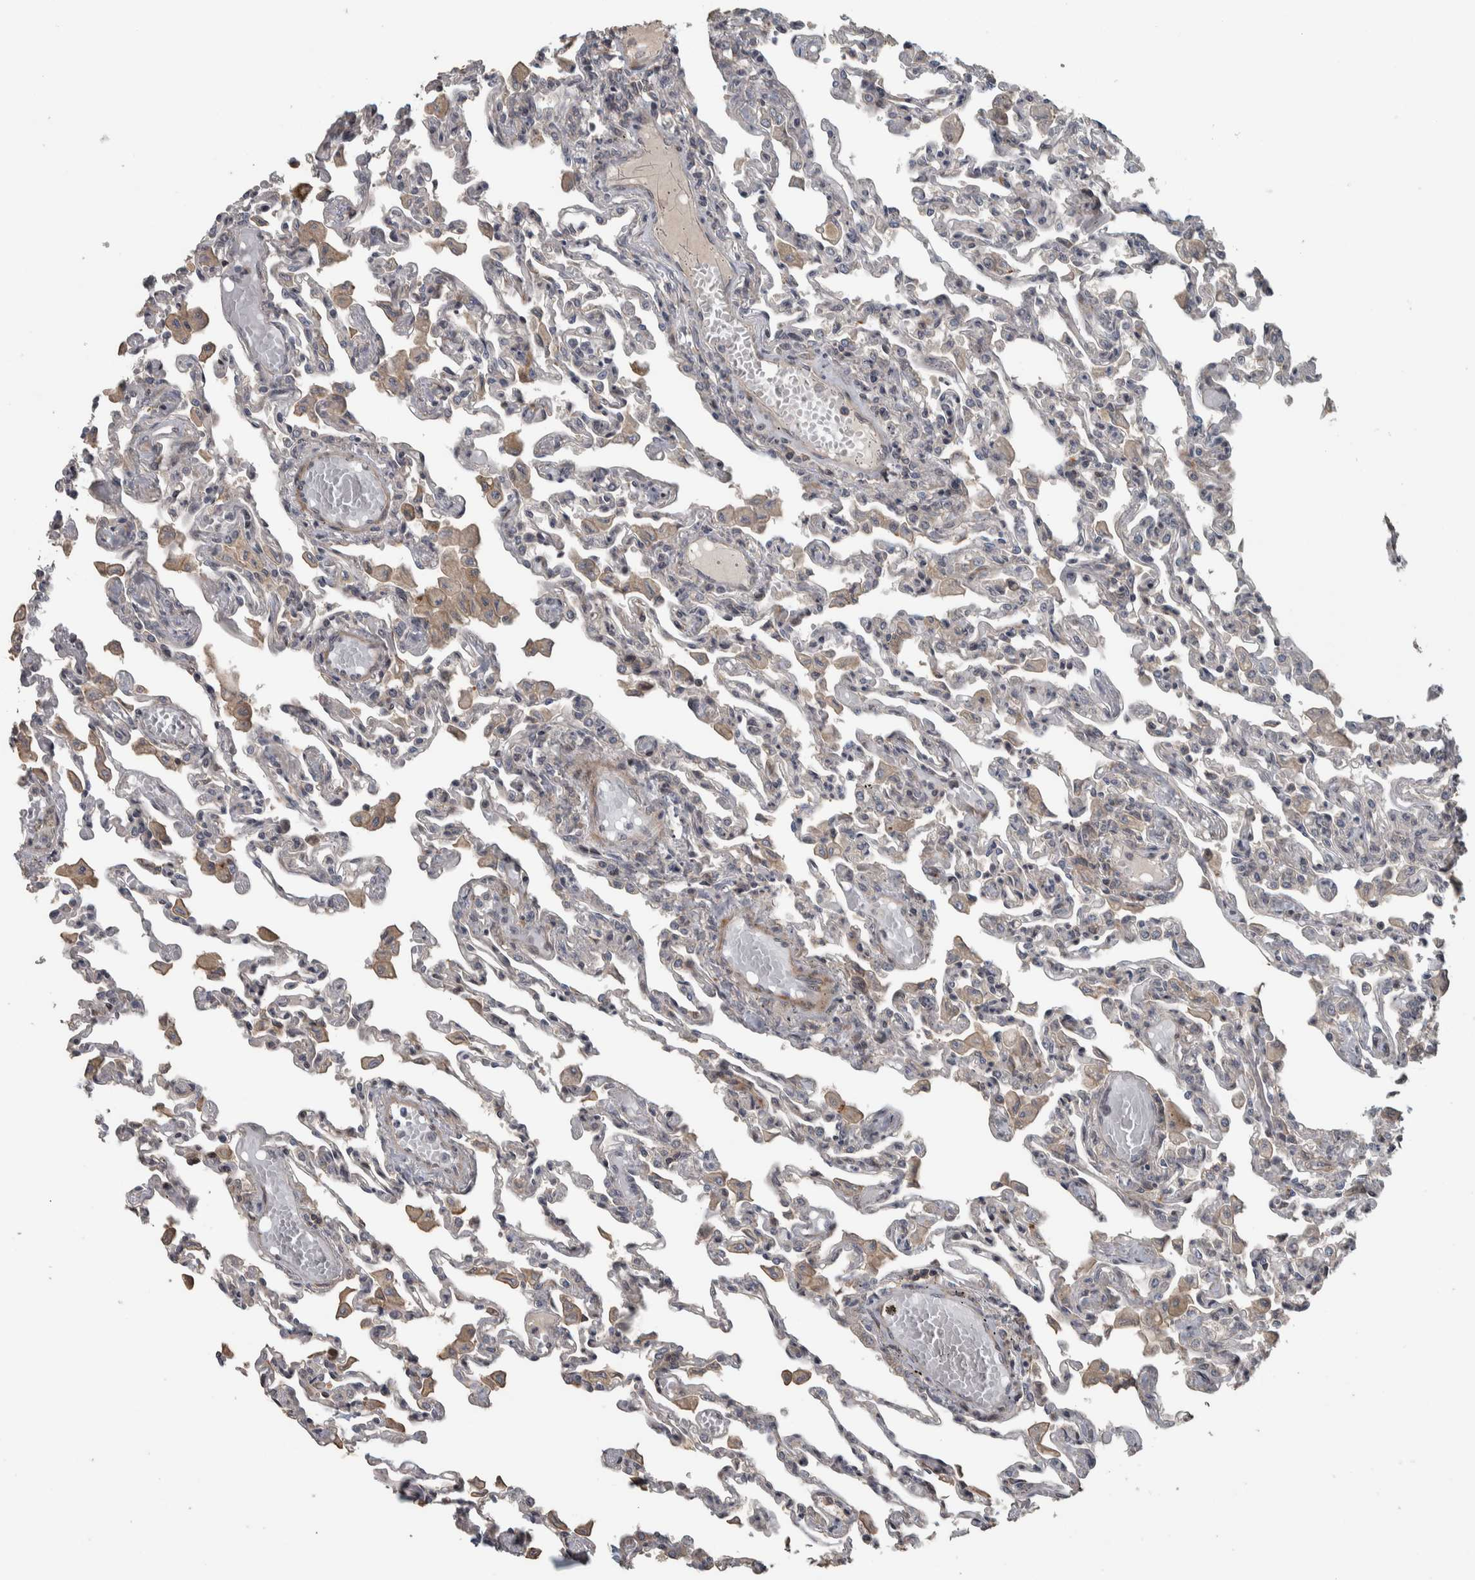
{"staining": {"intensity": "moderate", "quantity": "<25%", "location": "cytoplasmic/membranous"}, "tissue": "lung", "cell_type": "Alveolar cells", "image_type": "normal", "snomed": [{"axis": "morphology", "description": "Normal tissue, NOS"}, {"axis": "topography", "description": "Bronchus"}, {"axis": "topography", "description": "Lung"}], "caption": "A low amount of moderate cytoplasmic/membranous positivity is appreciated in approximately <25% of alveolar cells in unremarkable lung. The staining was performed using DAB to visualize the protein expression in brown, while the nuclei were stained in blue with hematoxylin (Magnification: 20x).", "gene": "ERAL1", "patient": {"sex": "female", "age": 49}}